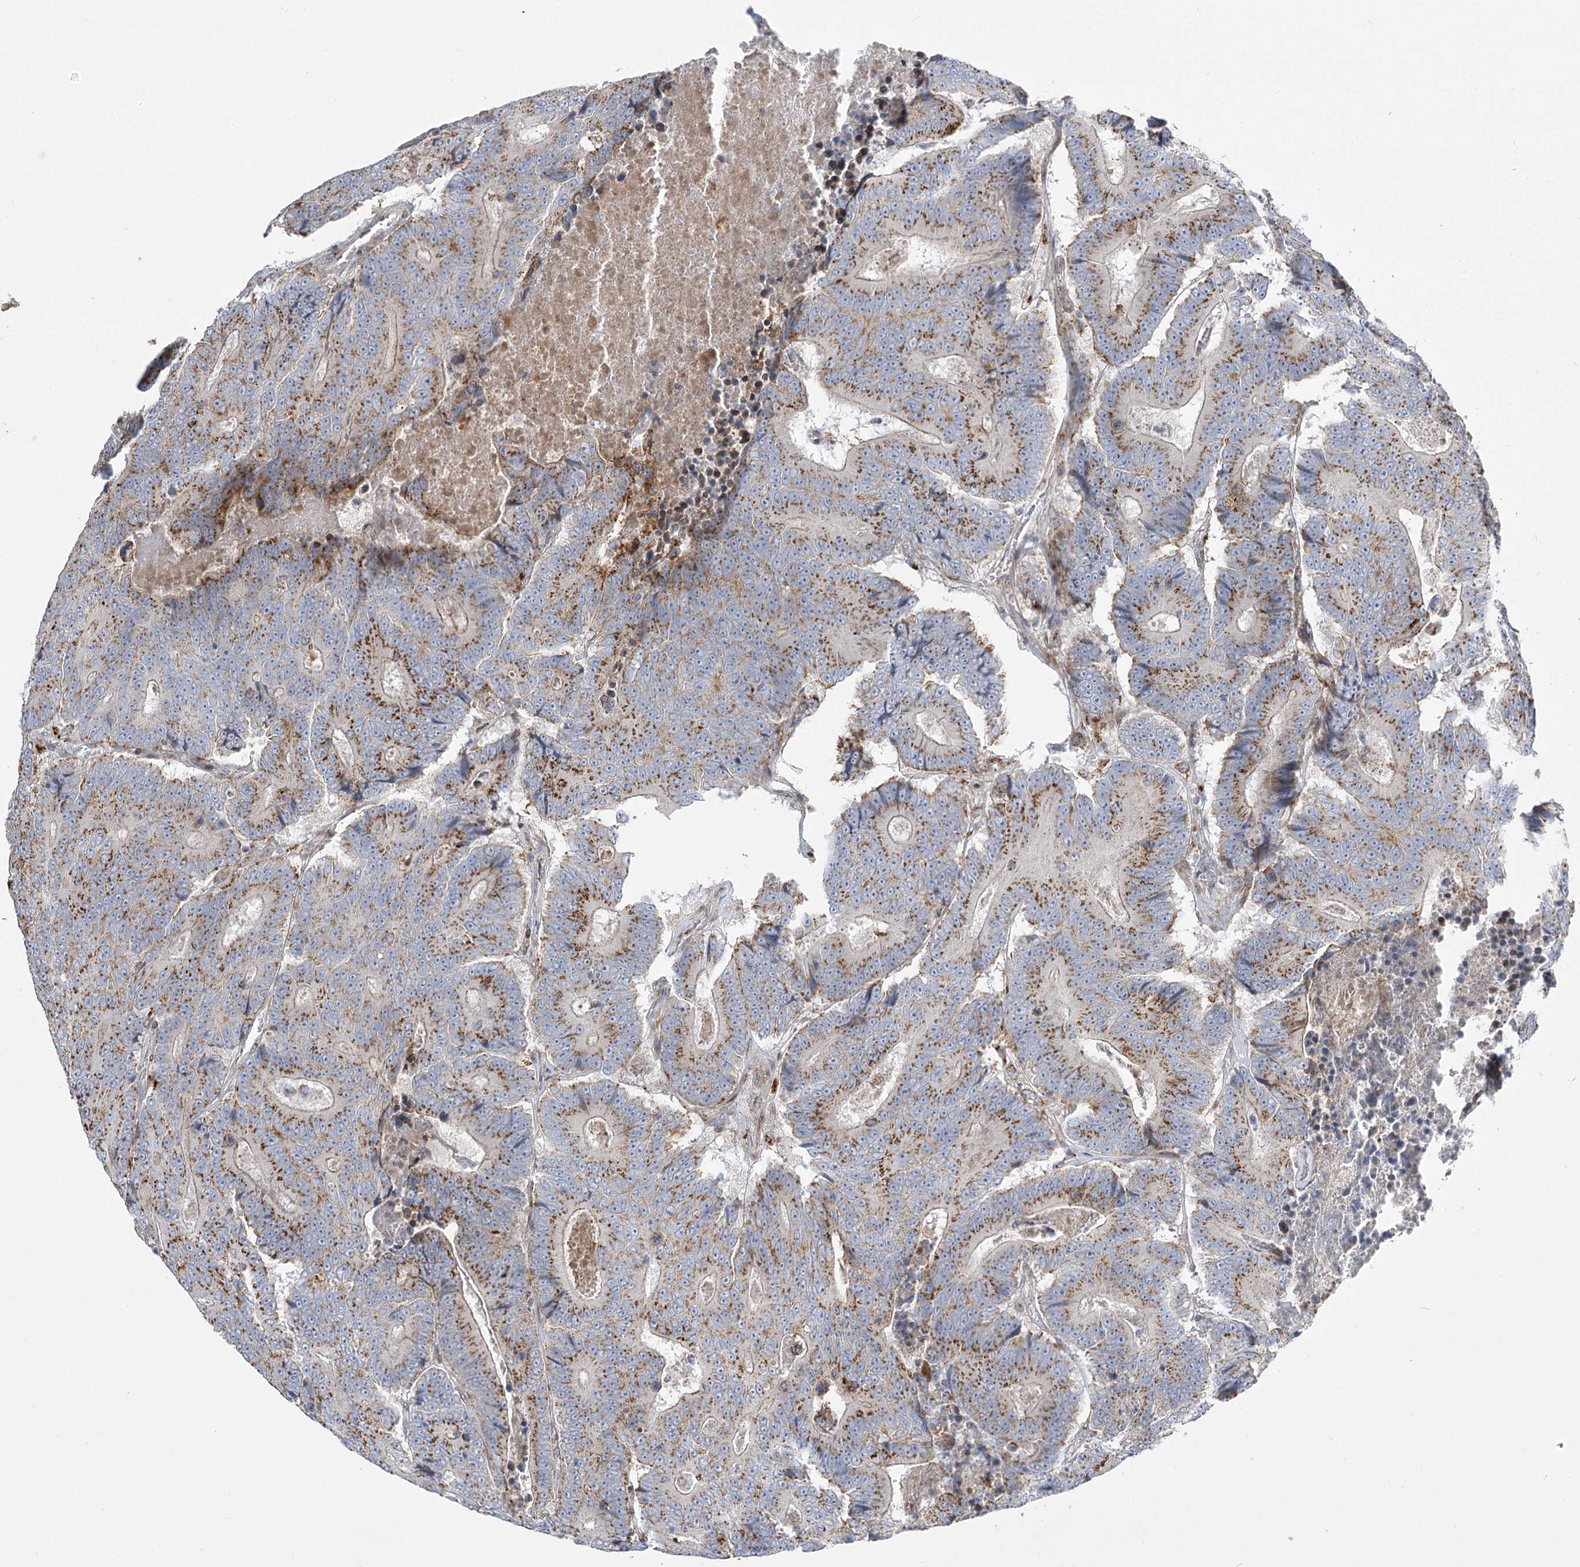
{"staining": {"intensity": "moderate", "quantity": ">75%", "location": "cytoplasmic/membranous"}, "tissue": "colorectal cancer", "cell_type": "Tumor cells", "image_type": "cancer", "snomed": [{"axis": "morphology", "description": "Adenocarcinoma, NOS"}, {"axis": "topography", "description": "Colon"}], "caption": "Tumor cells show medium levels of moderate cytoplasmic/membranous staining in about >75% of cells in human colorectal cancer. The staining was performed using DAB (3,3'-diaminobenzidine), with brown indicating positive protein expression. Nuclei are stained blue with hematoxylin.", "gene": "NME7", "patient": {"sex": "male", "age": 83}}